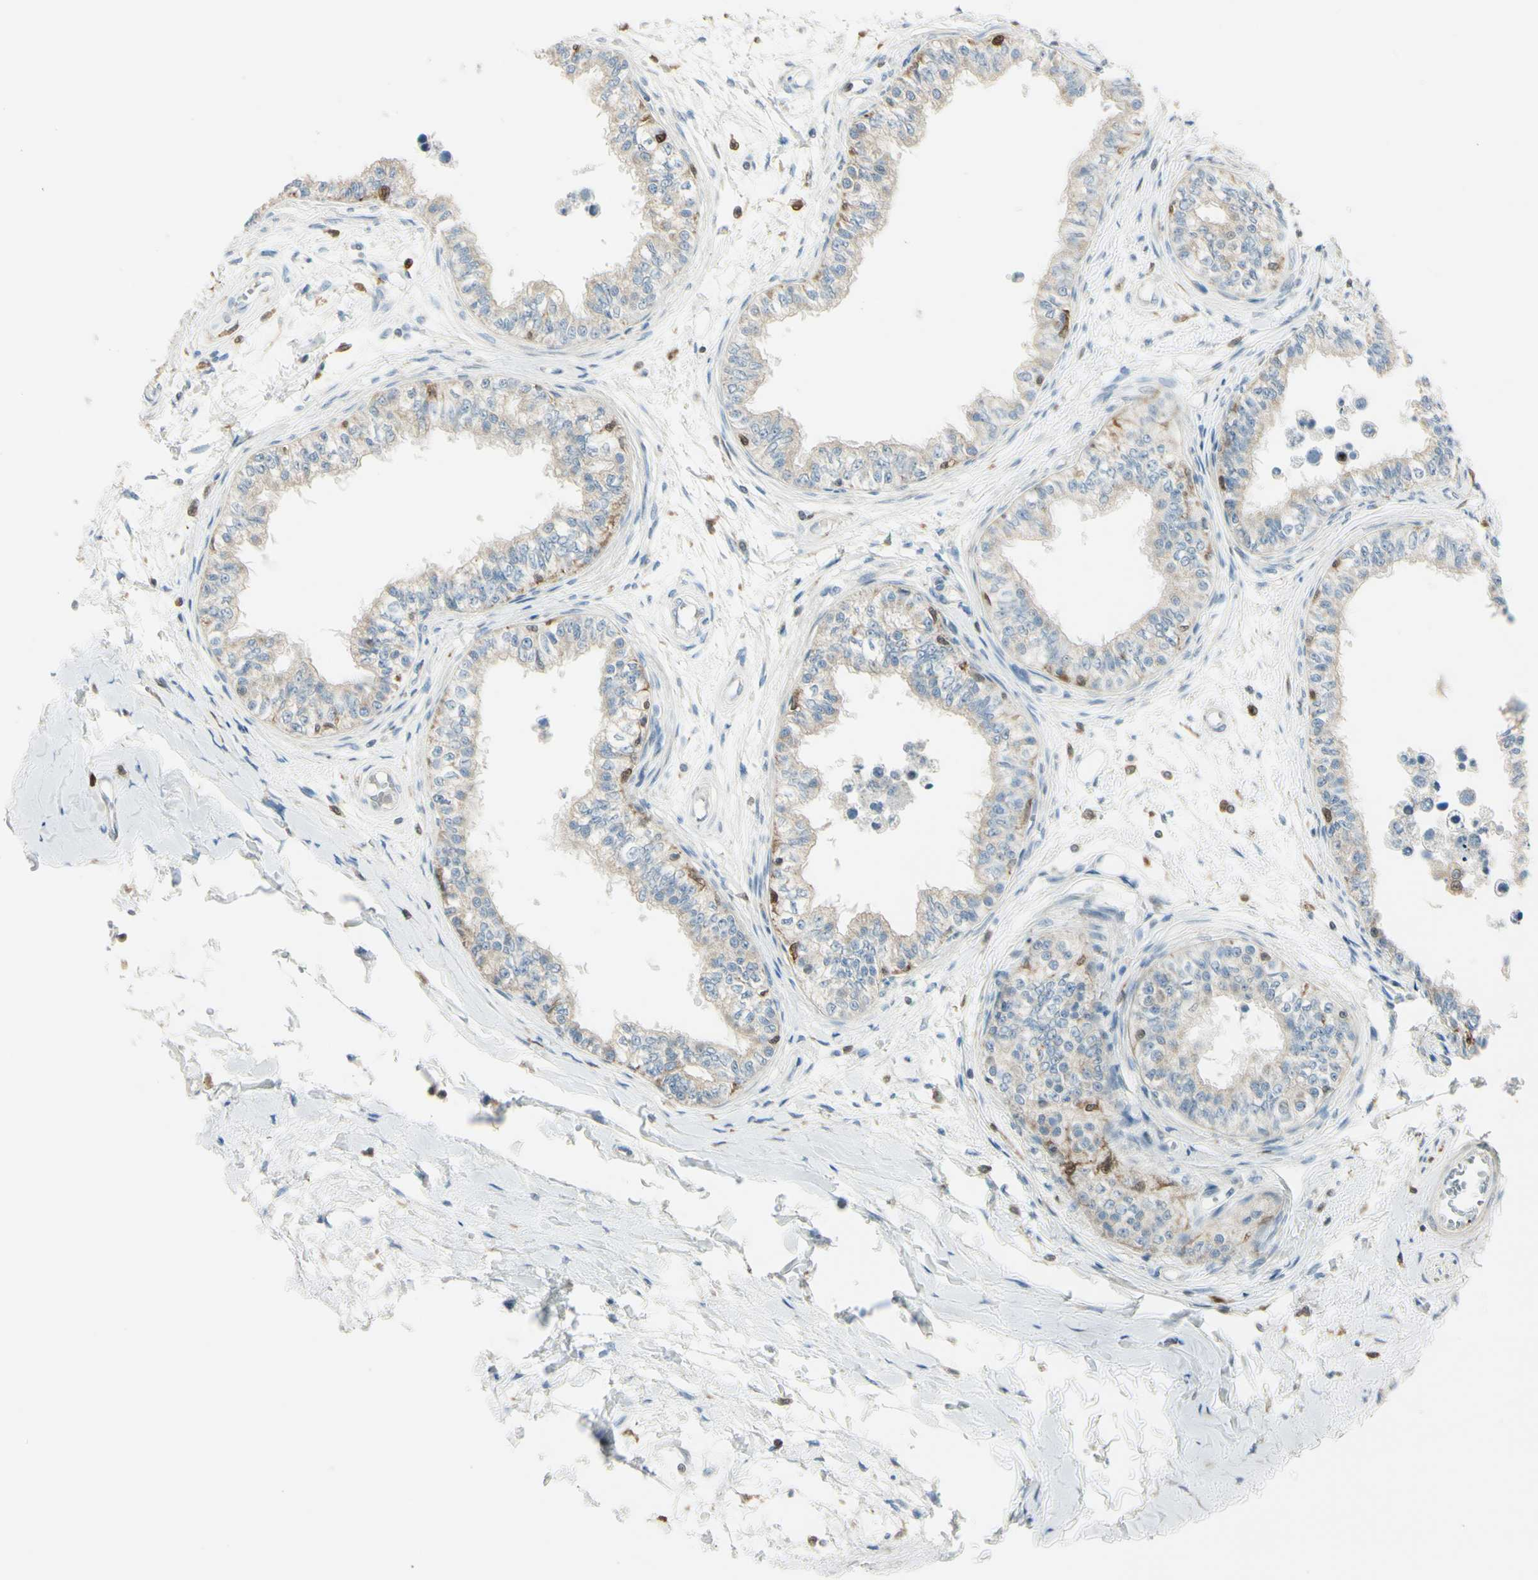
{"staining": {"intensity": "weak", "quantity": ">75%", "location": "cytoplasmic/membranous"}, "tissue": "epididymis", "cell_type": "Glandular cells", "image_type": "normal", "snomed": [{"axis": "morphology", "description": "Normal tissue, NOS"}, {"axis": "morphology", "description": "Adenocarcinoma, metastatic, NOS"}, {"axis": "topography", "description": "Testis"}, {"axis": "topography", "description": "Epididymis"}], "caption": "Immunohistochemical staining of unremarkable epididymis shows >75% levels of weak cytoplasmic/membranous protein positivity in approximately >75% of glandular cells.", "gene": "CYRIB", "patient": {"sex": "male", "age": 26}}